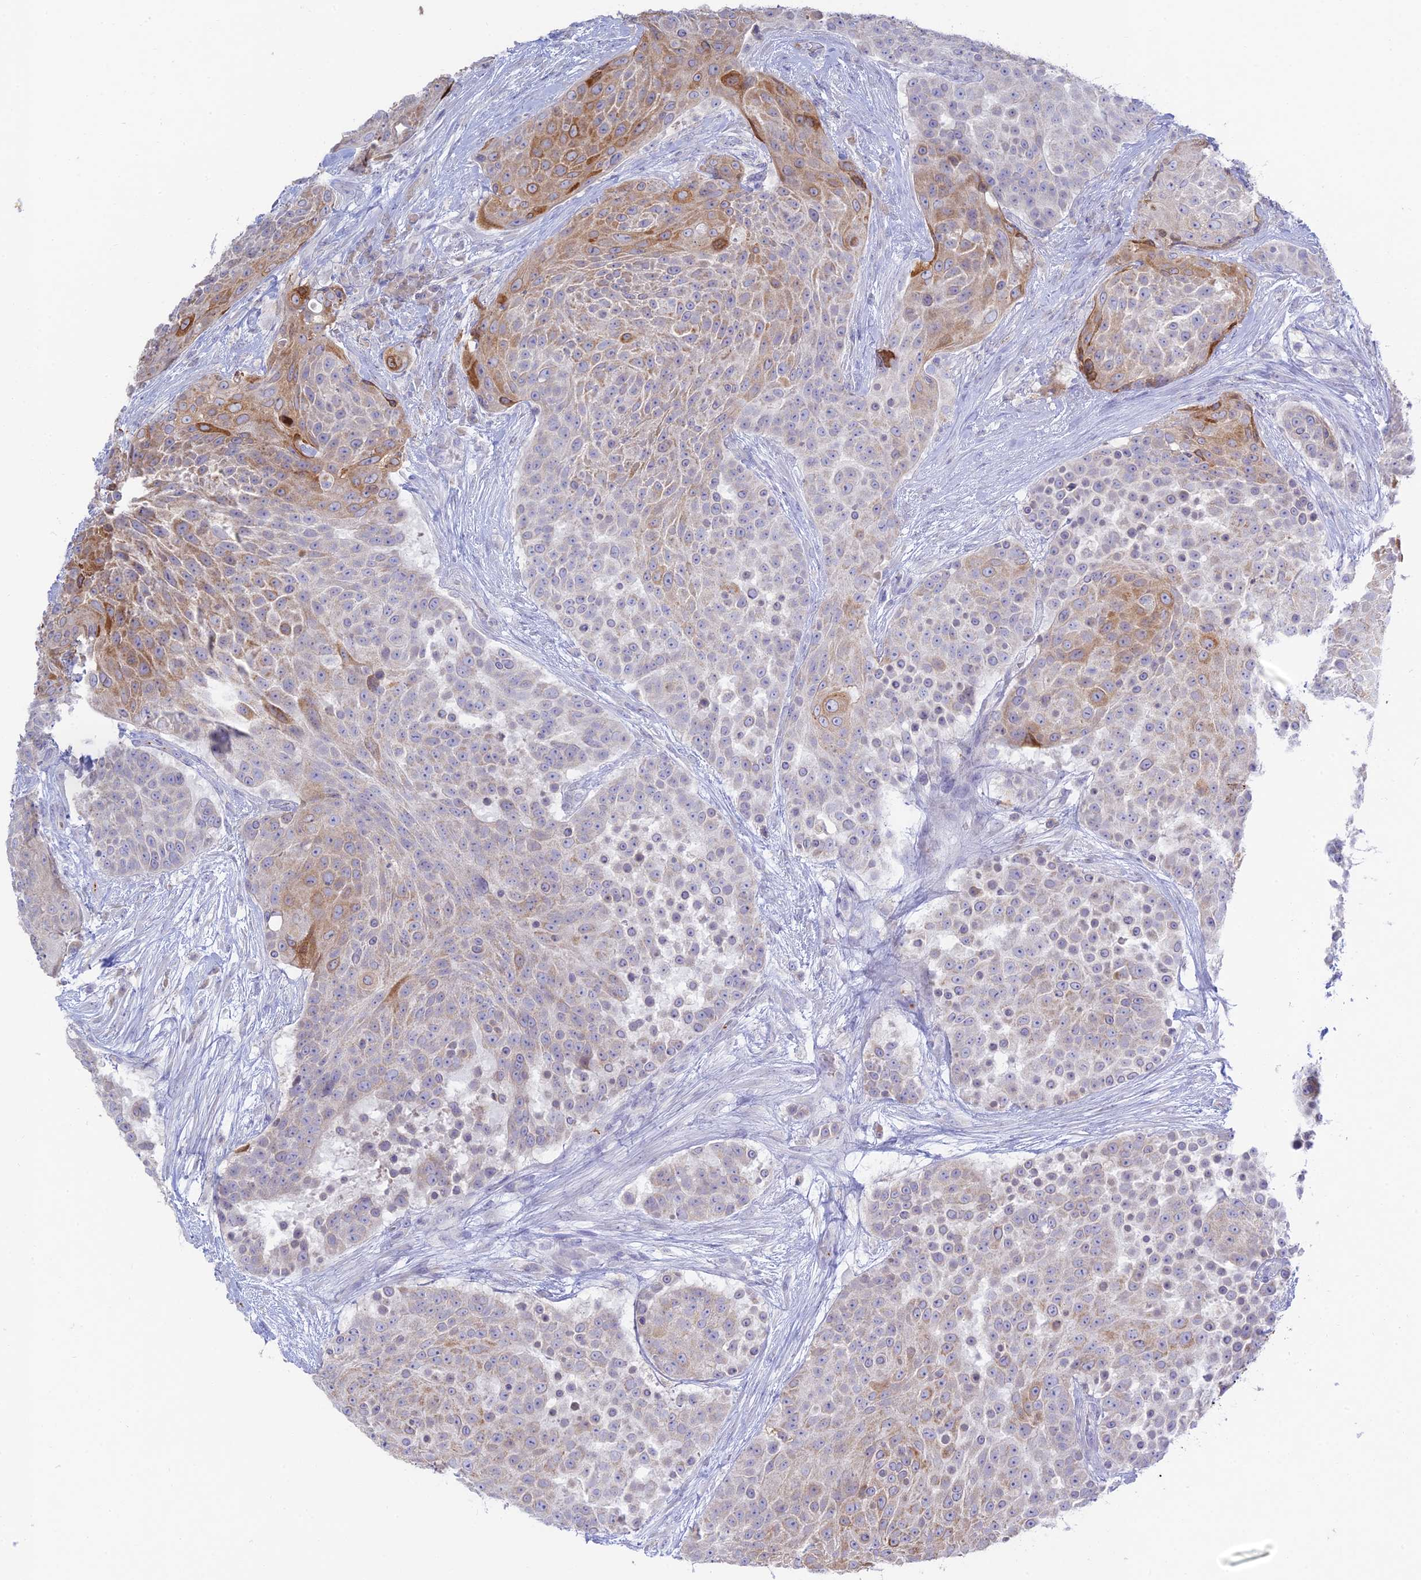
{"staining": {"intensity": "moderate", "quantity": "<25%", "location": "cytoplasmic/membranous"}, "tissue": "urothelial cancer", "cell_type": "Tumor cells", "image_type": "cancer", "snomed": [{"axis": "morphology", "description": "Urothelial carcinoma, High grade"}, {"axis": "topography", "description": "Urinary bladder"}], "caption": "High-power microscopy captured an immunohistochemistry (IHC) image of urothelial cancer, revealing moderate cytoplasmic/membranous staining in about <25% of tumor cells.", "gene": "TMEM40", "patient": {"sex": "female", "age": 63}}